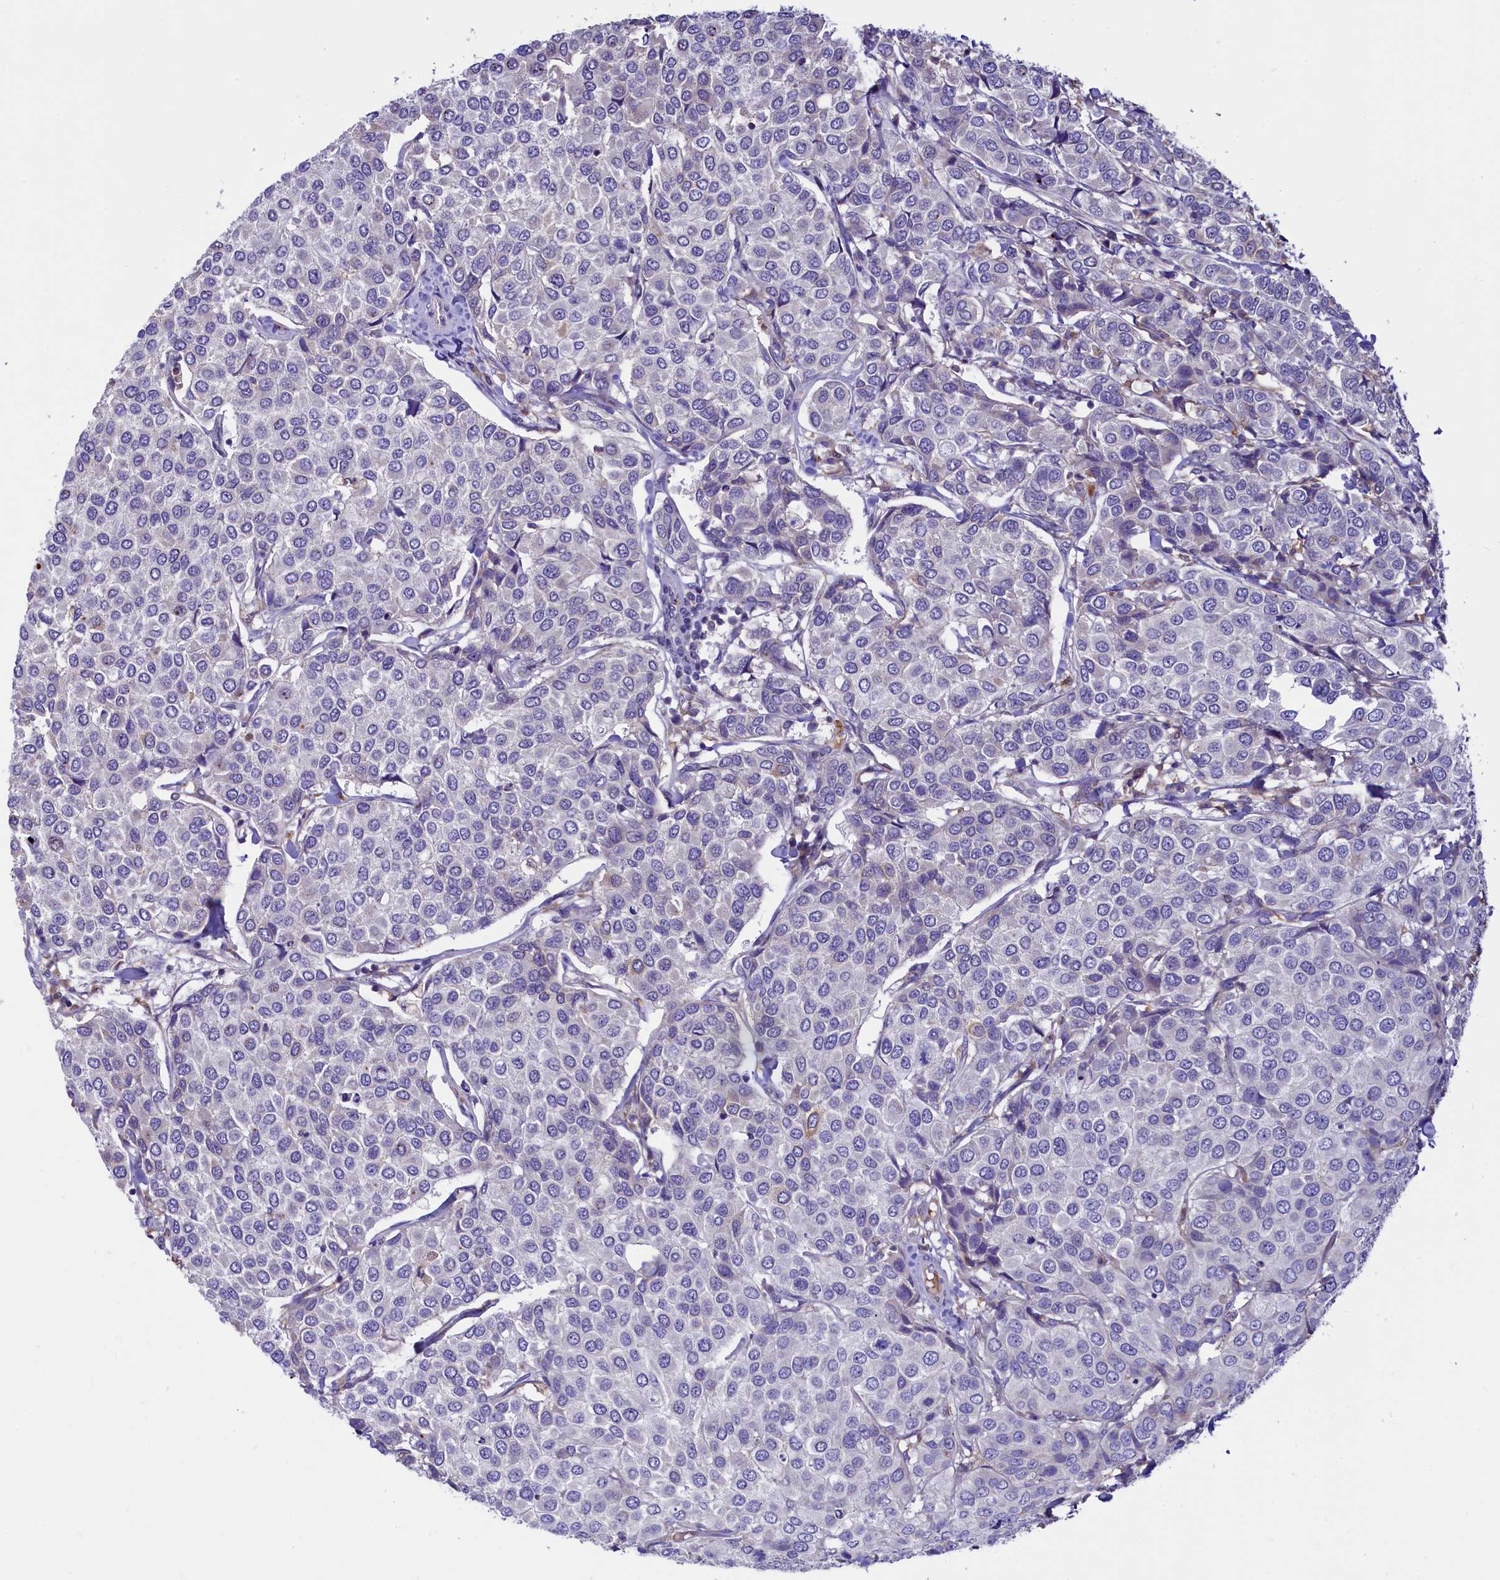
{"staining": {"intensity": "negative", "quantity": "none", "location": "none"}, "tissue": "breast cancer", "cell_type": "Tumor cells", "image_type": "cancer", "snomed": [{"axis": "morphology", "description": "Duct carcinoma"}, {"axis": "topography", "description": "Breast"}], "caption": "A high-resolution image shows immunohistochemistry staining of breast invasive ductal carcinoma, which exhibits no significant expression in tumor cells.", "gene": "HPS6", "patient": {"sex": "female", "age": 55}}